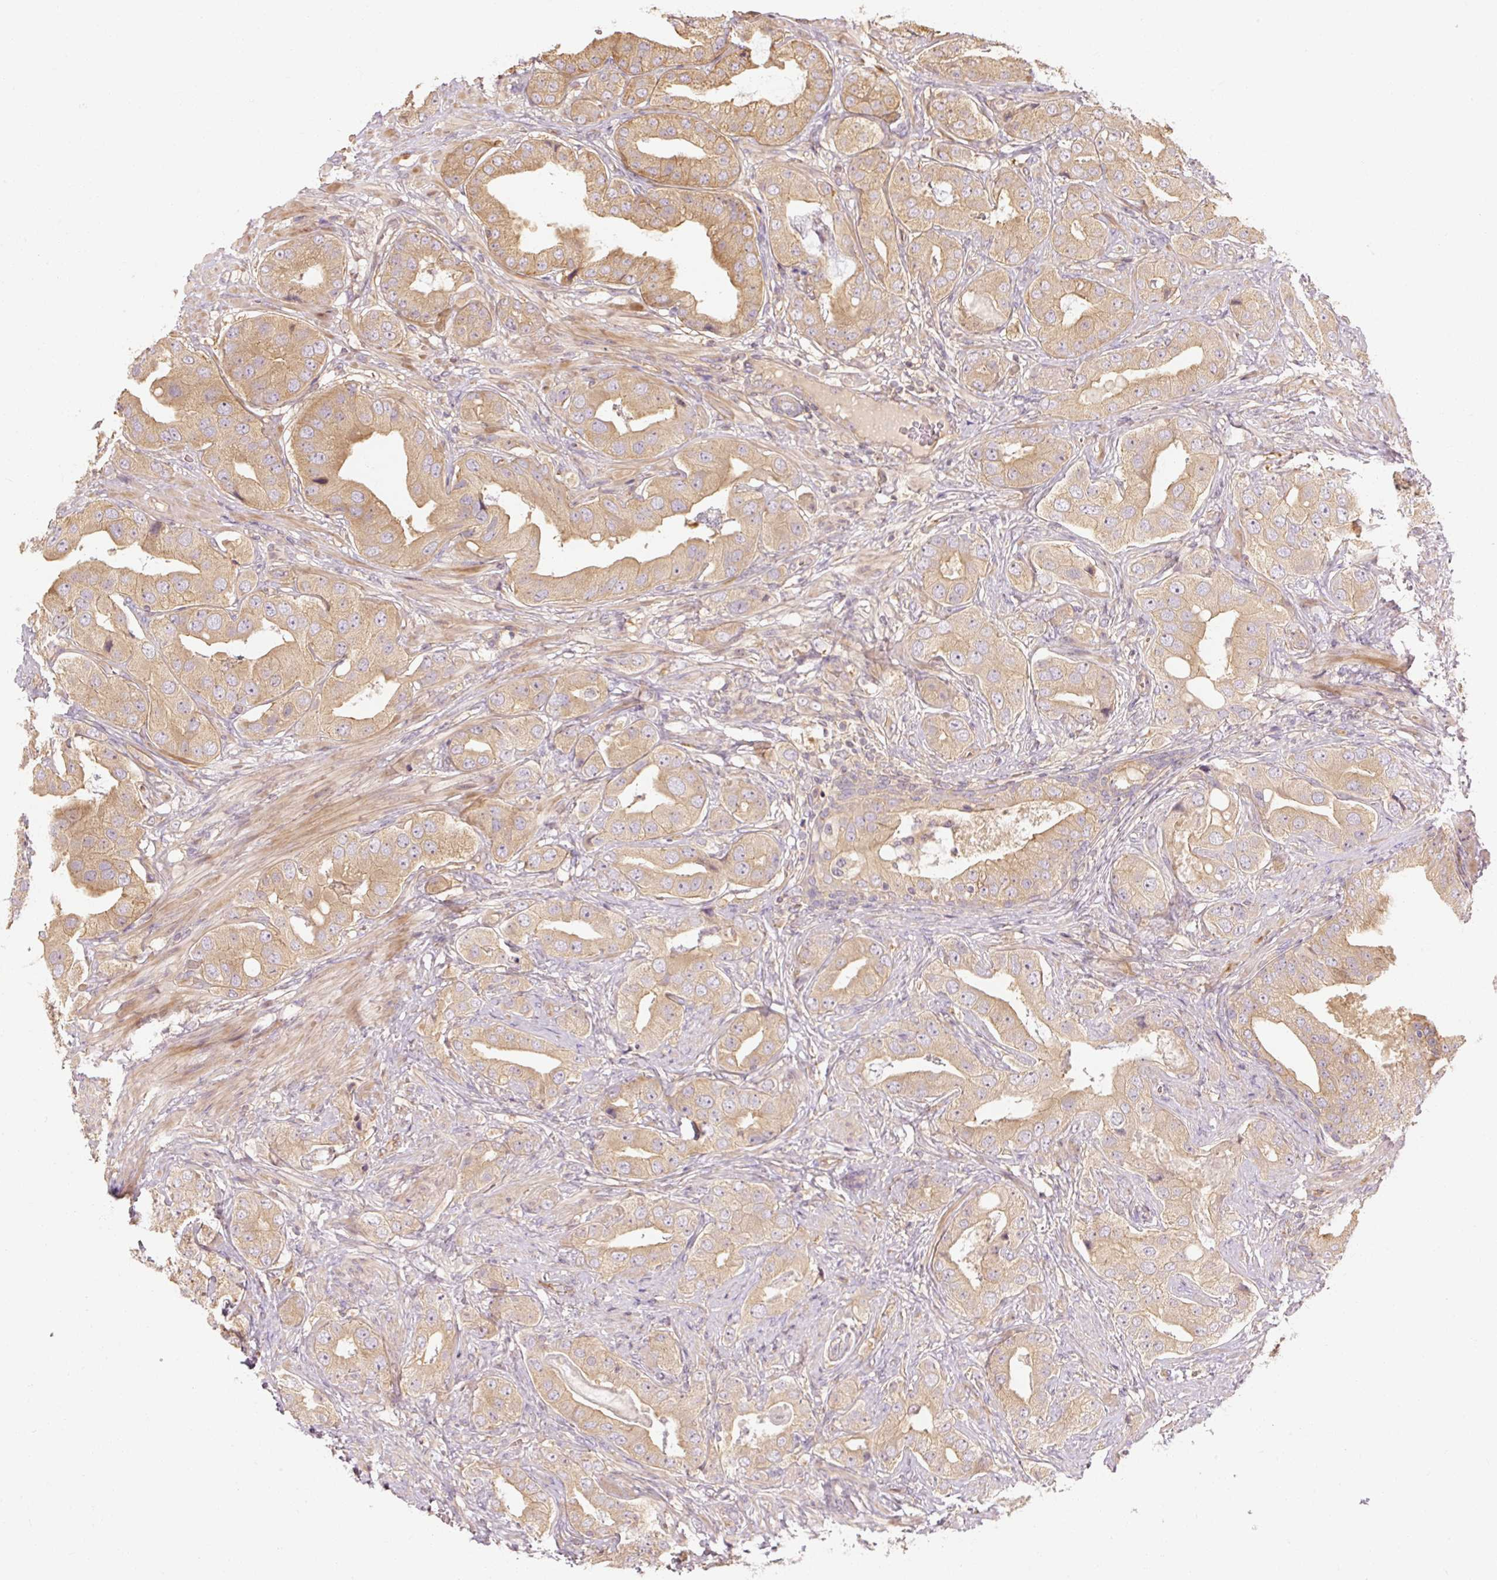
{"staining": {"intensity": "moderate", "quantity": ">75%", "location": "cytoplasmic/membranous"}, "tissue": "prostate cancer", "cell_type": "Tumor cells", "image_type": "cancer", "snomed": [{"axis": "morphology", "description": "Adenocarcinoma, High grade"}, {"axis": "topography", "description": "Prostate"}], "caption": "Prostate cancer (high-grade adenocarcinoma) was stained to show a protein in brown. There is medium levels of moderate cytoplasmic/membranous staining in approximately >75% of tumor cells. The protein is shown in brown color, while the nuclei are stained blue.", "gene": "RB1CC1", "patient": {"sex": "male", "age": 63}}